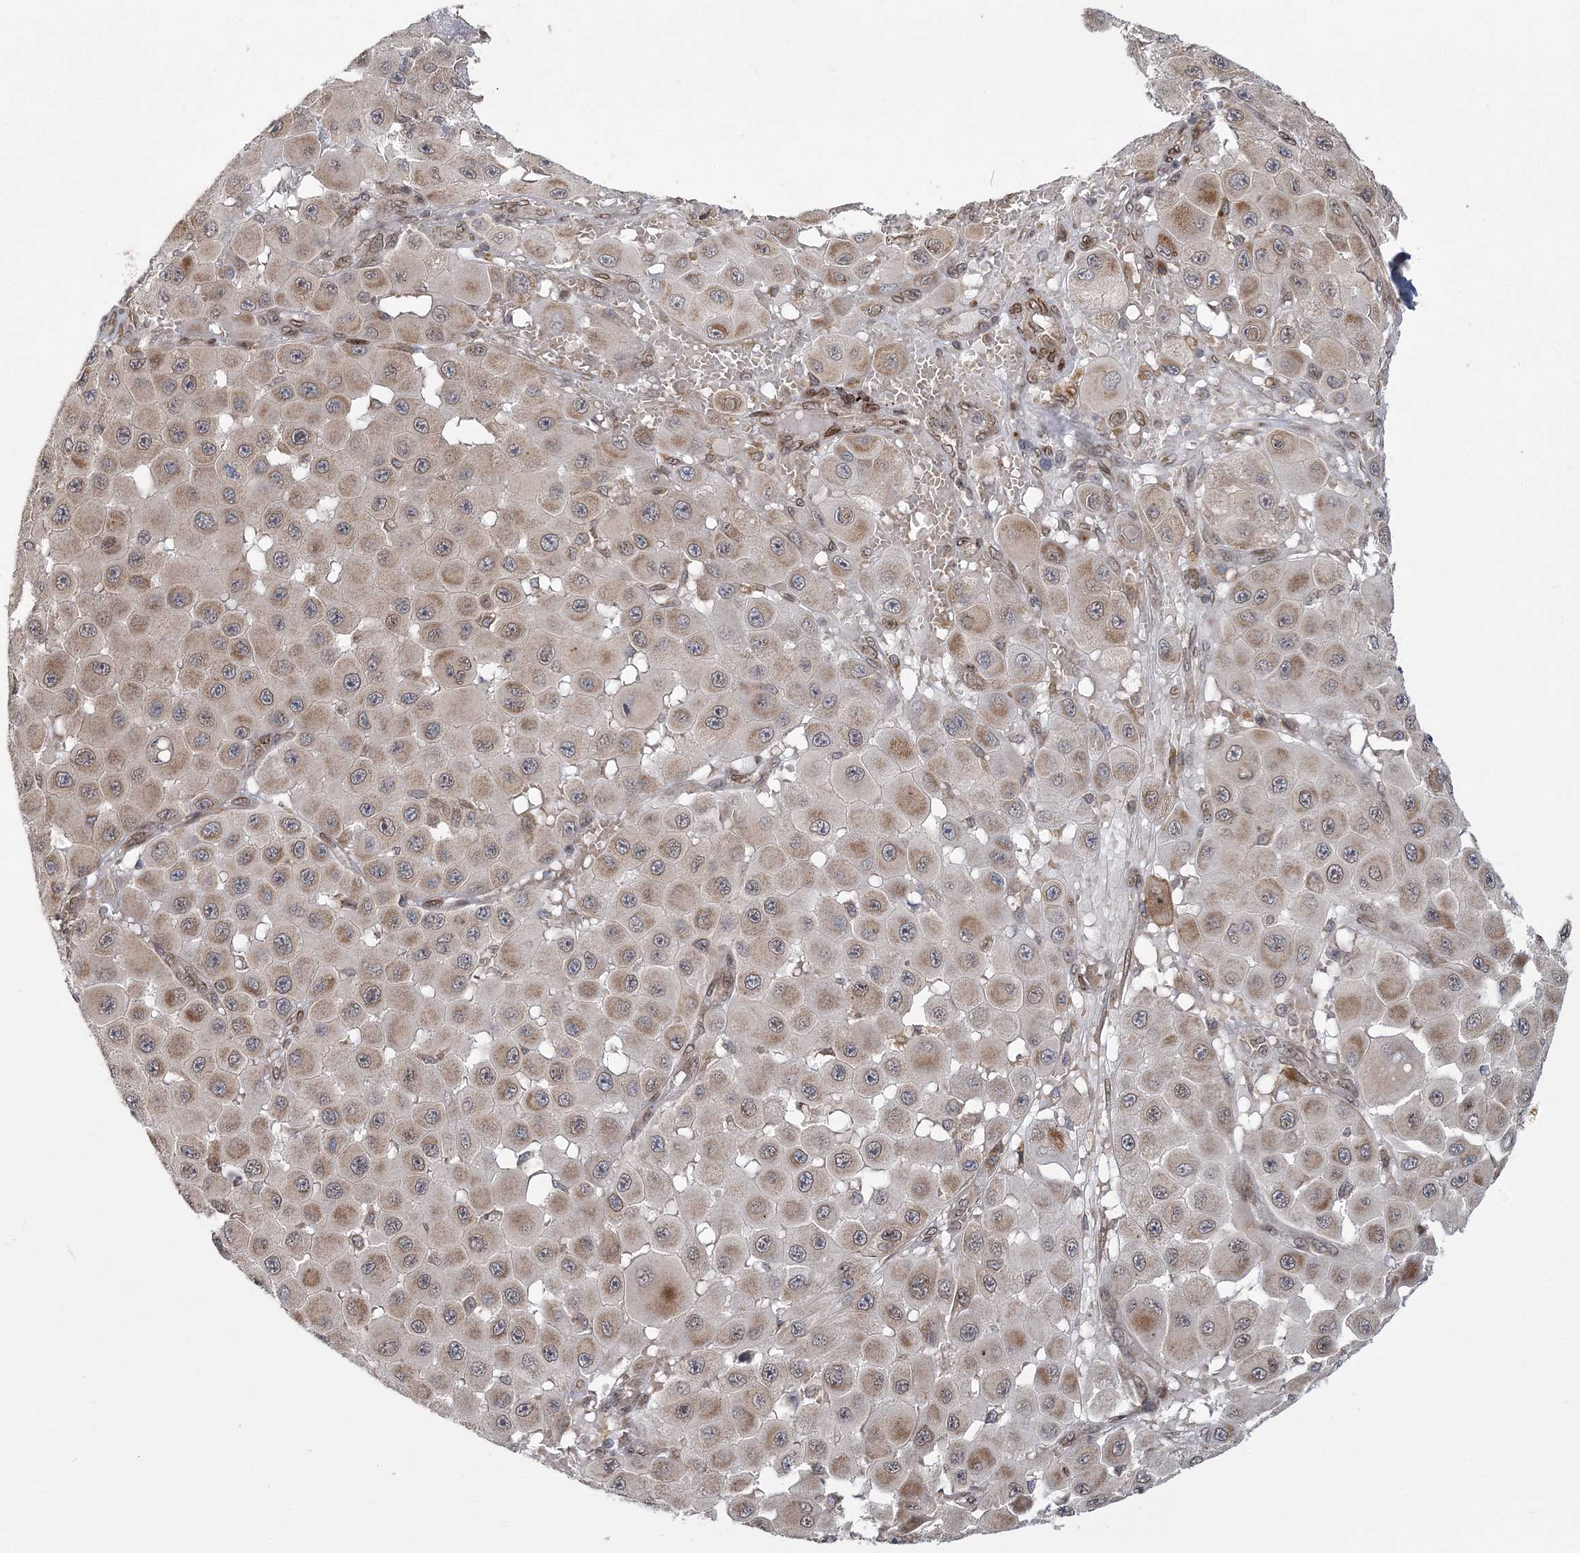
{"staining": {"intensity": "weak", "quantity": ">75%", "location": "cytoplasmic/membranous"}, "tissue": "melanoma", "cell_type": "Tumor cells", "image_type": "cancer", "snomed": [{"axis": "morphology", "description": "Malignant melanoma, NOS"}, {"axis": "topography", "description": "Skin"}], "caption": "Human malignant melanoma stained for a protein (brown) reveals weak cytoplasmic/membranous positive expression in about >75% of tumor cells.", "gene": "DNAJC27", "patient": {"sex": "female", "age": 81}}